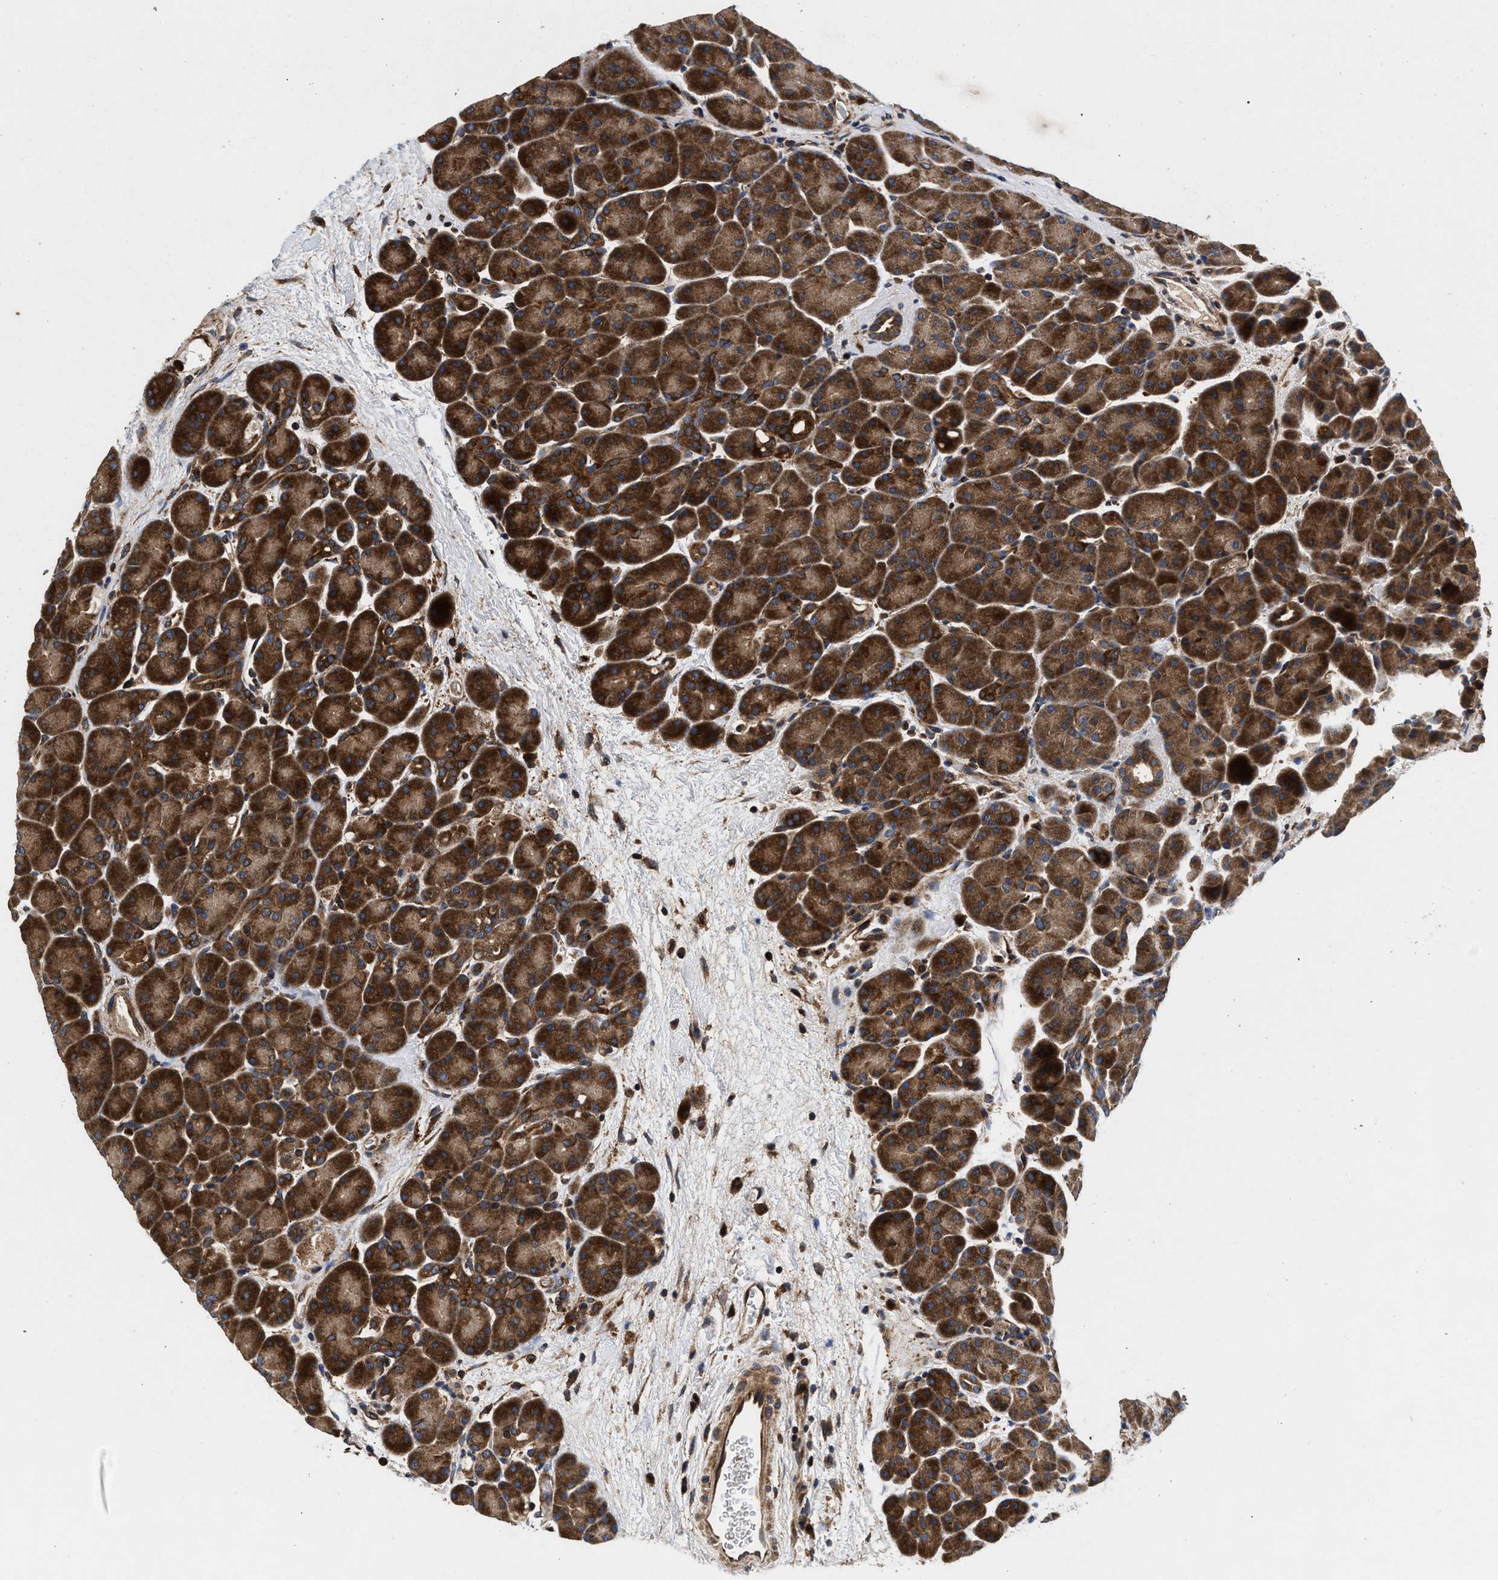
{"staining": {"intensity": "strong", "quantity": ">75%", "location": "cytoplasmic/membranous"}, "tissue": "pancreas", "cell_type": "Exocrine glandular cells", "image_type": "normal", "snomed": [{"axis": "morphology", "description": "Normal tissue, NOS"}, {"axis": "topography", "description": "Pancreas"}], "caption": "Immunohistochemical staining of normal human pancreas displays strong cytoplasmic/membranous protein positivity in approximately >75% of exocrine glandular cells. Using DAB (3,3'-diaminobenzidine) (brown) and hematoxylin (blue) stains, captured at high magnification using brightfield microscopy.", "gene": "NFKB2", "patient": {"sex": "male", "age": 66}}